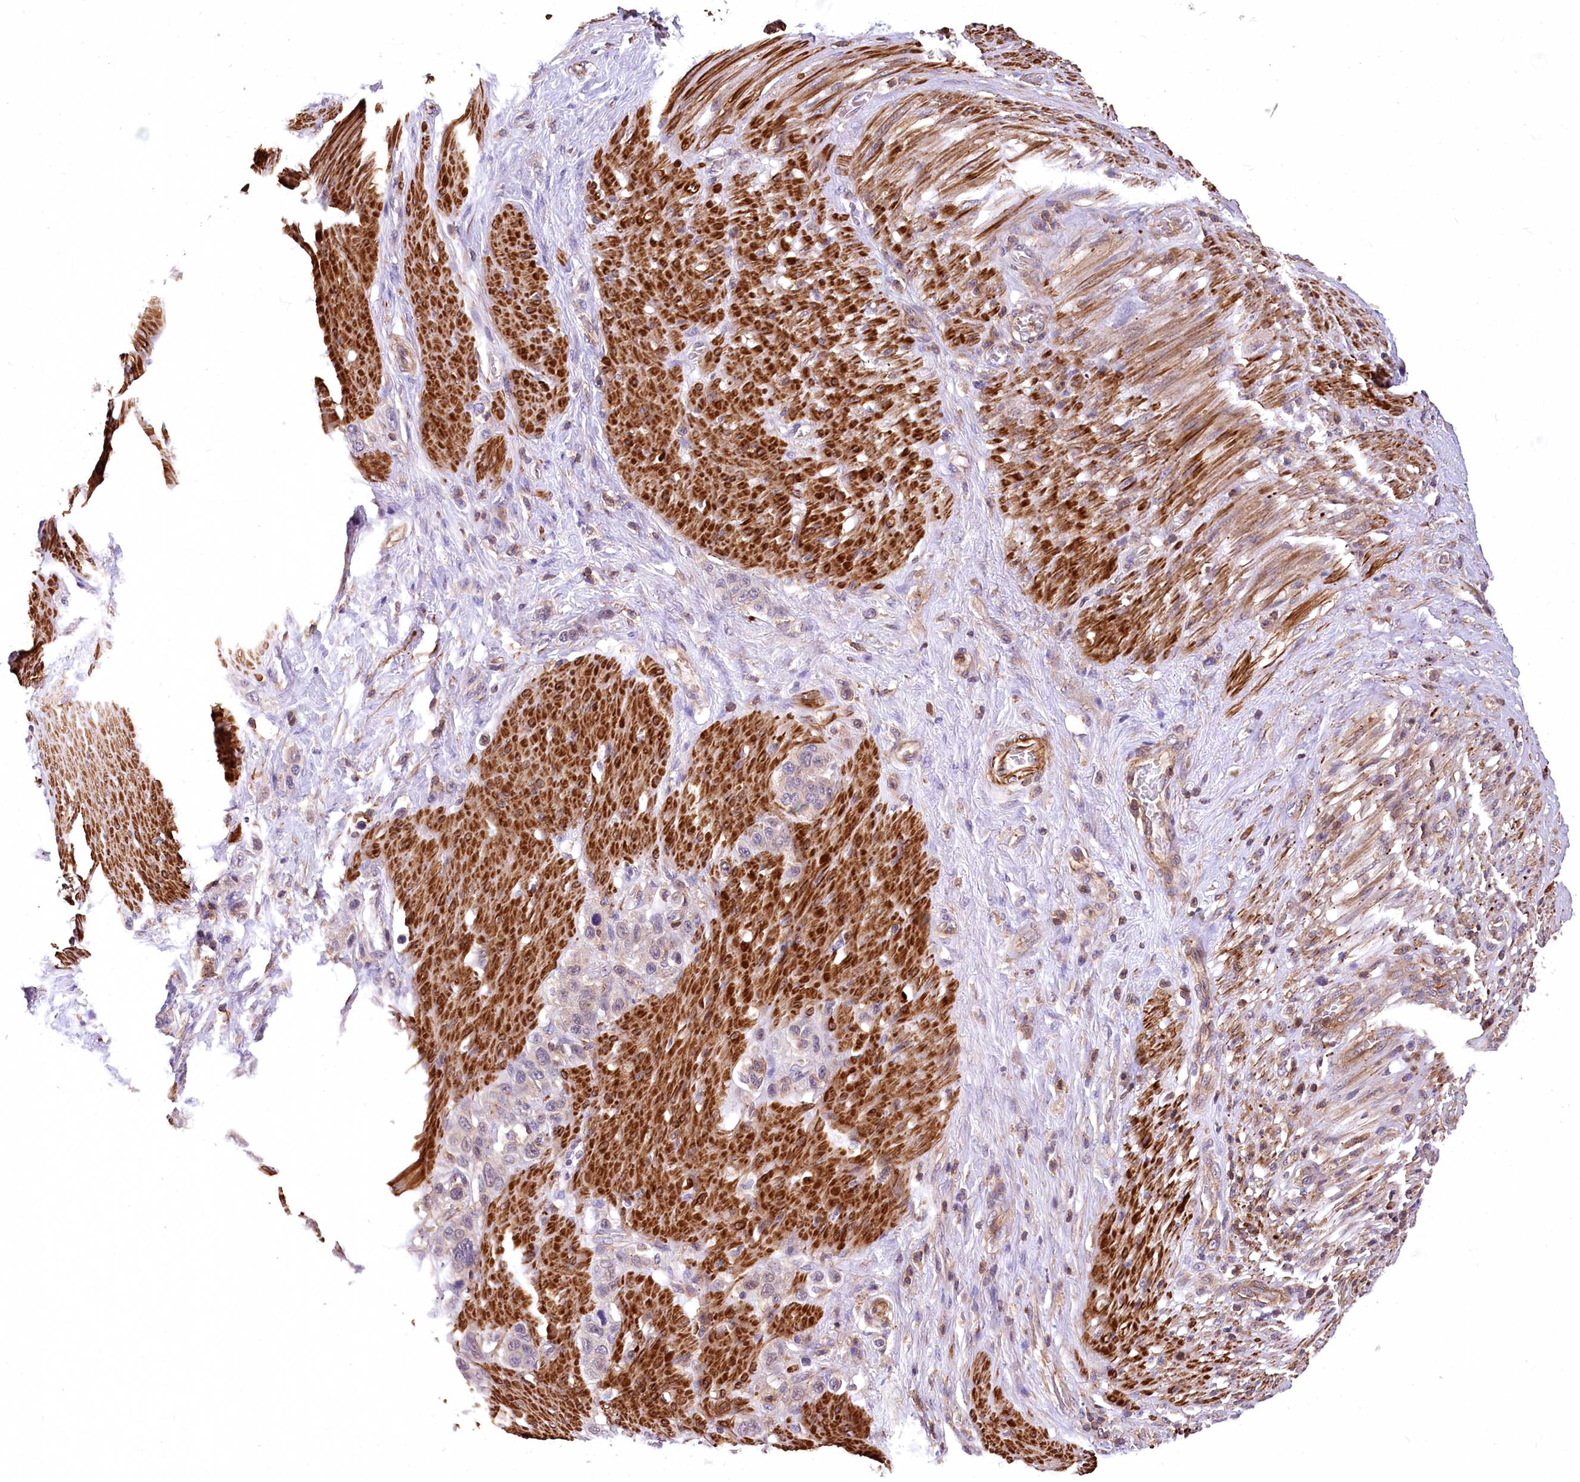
{"staining": {"intensity": "negative", "quantity": "none", "location": "none"}, "tissue": "stomach cancer", "cell_type": "Tumor cells", "image_type": "cancer", "snomed": [{"axis": "morphology", "description": "Adenocarcinoma, NOS"}, {"axis": "morphology", "description": "Adenocarcinoma, High grade"}, {"axis": "topography", "description": "Stomach, upper"}, {"axis": "topography", "description": "Stomach, lower"}], "caption": "High power microscopy histopathology image of an immunohistochemistry (IHC) photomicrograph of stomach cancer (adenocarcinoma (high-grade)), revealing no significant staining in tumor cells.", "gene": "DPP3", "patient": {"sex": "female", "age": 65}}